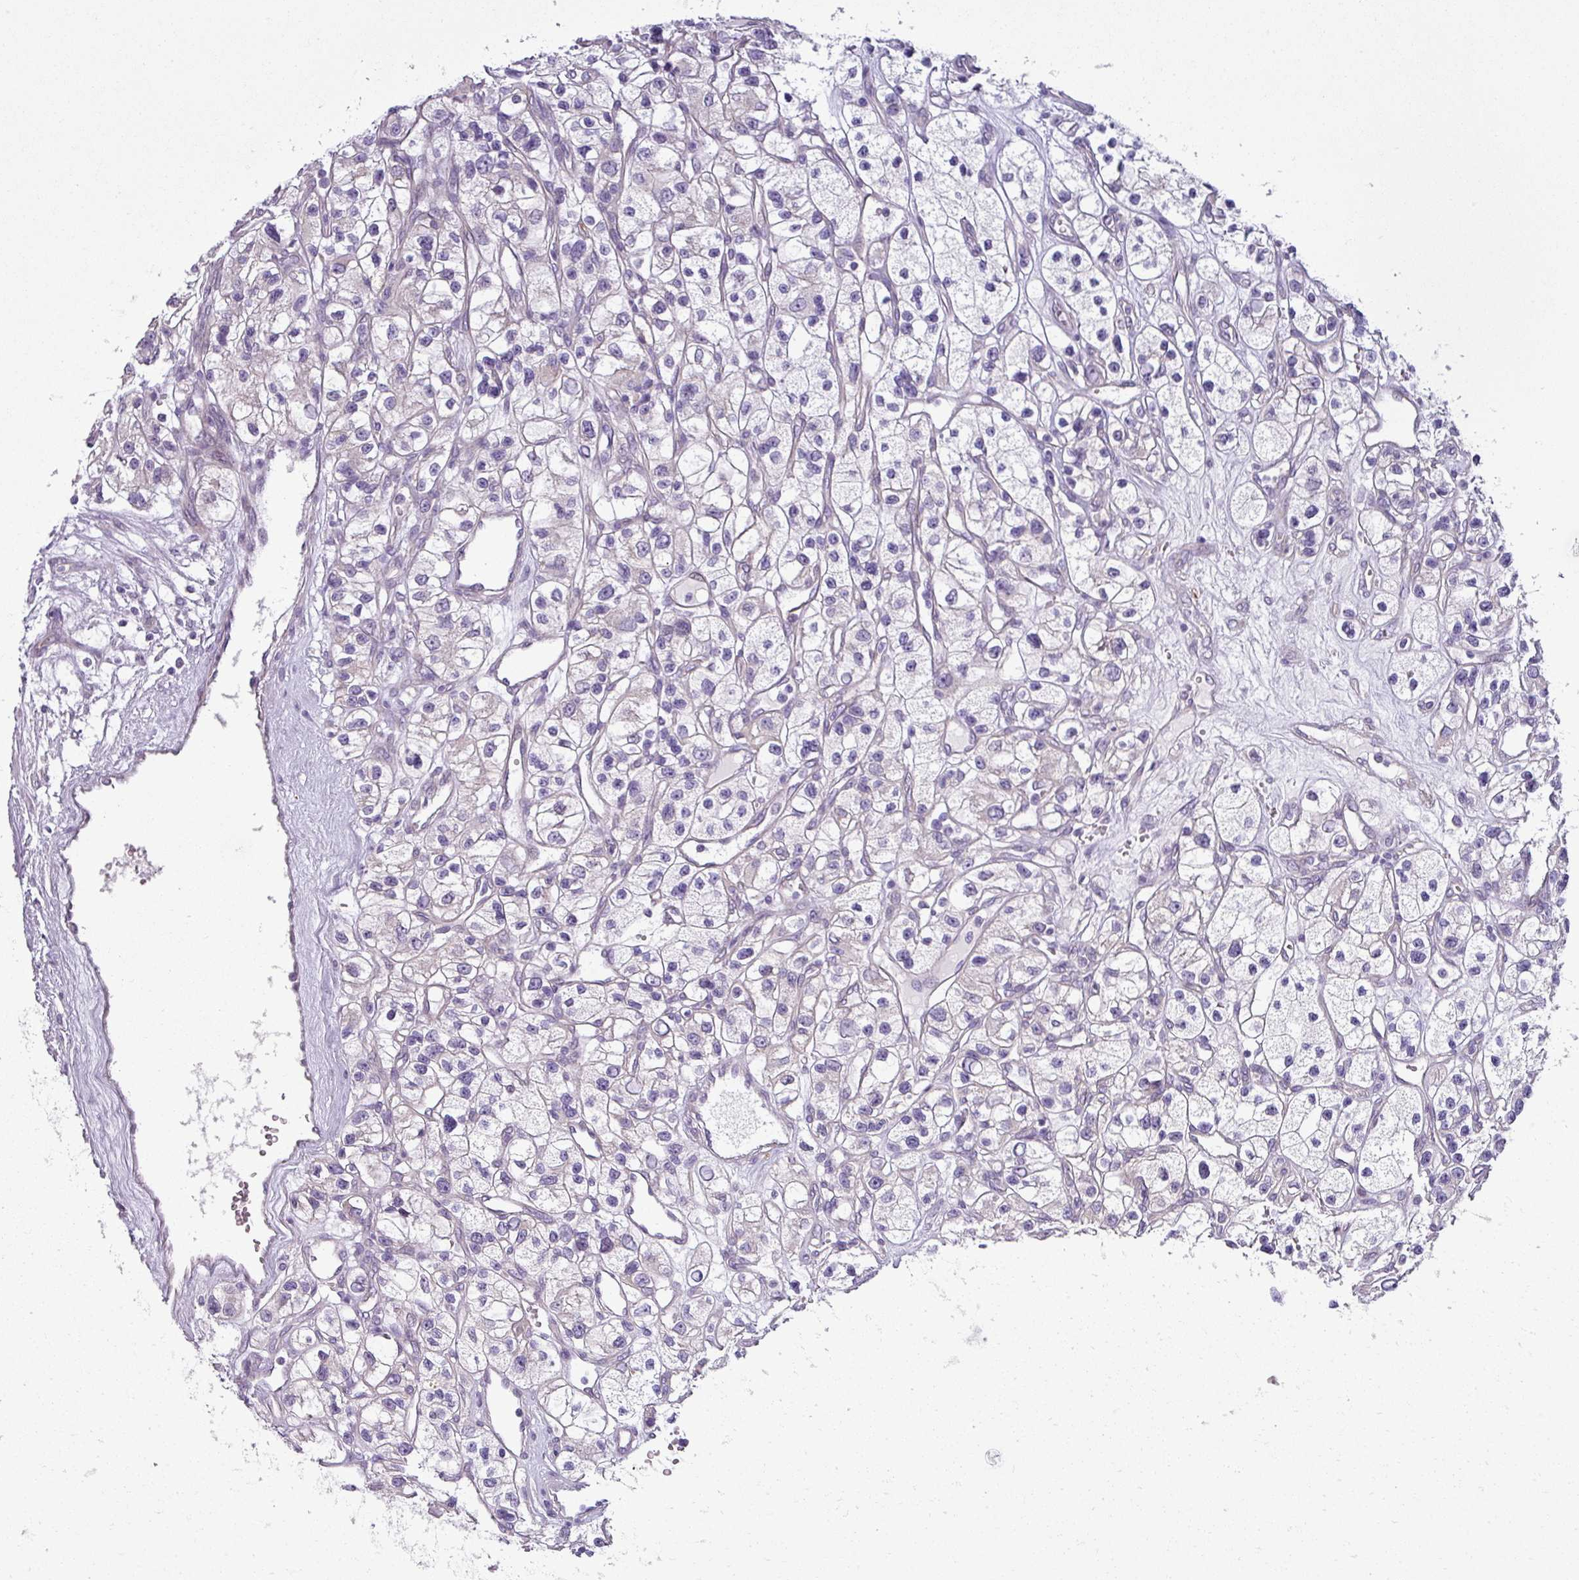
{"staining": {"intensity": "negative", "quantity": "none", "location": "none"}, "tissue": "renal cancer", "cell_type": "Tumor cells", "image_type": "cancer", "snomed": [{"axis": "morphology", "description": "Adenocarcinoma, NOS"}, {"axis": "topography", "description": "Kidney"}], "caption": "Immunohistochemical staining of human renal cancer displays no significant expression in tumor cells.", "gene": "TOR1AIP2", "patient": {"sex": "female", "age": 57}}